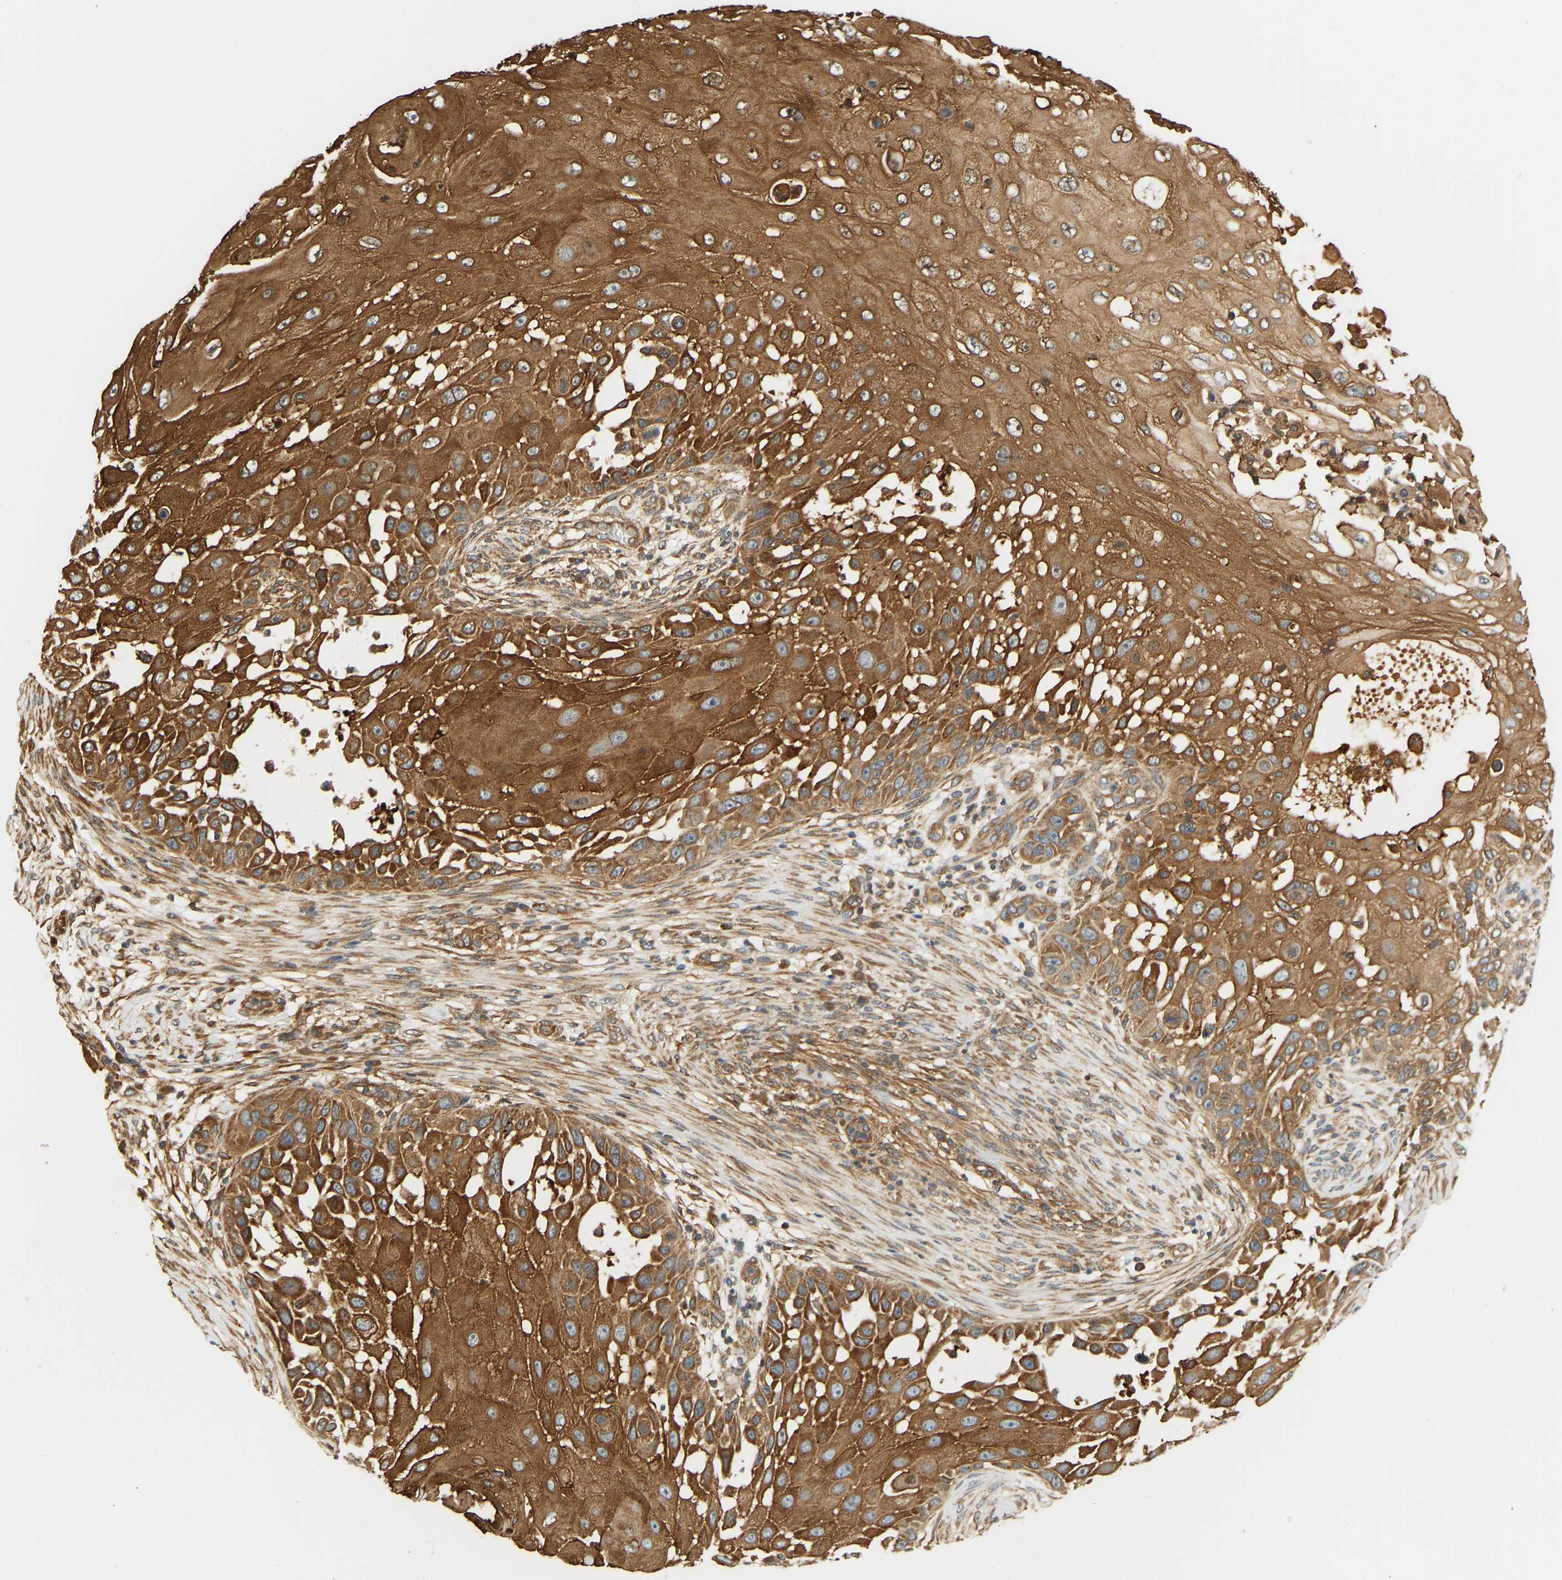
{"staining": {"intensity": "strong", "quantity": ">75%", "location": "cytoplasmic/membranous"}, "tissue": "skin cancer", "cell_type": "Tumor cells", "image_type": "cancer", "snomed": [{"axis": "morphology", "description": "Squamous cell carcinoma, NOS"}, {"axis": "topography", "description": "Skin"}], "caption": "IHC histopathology image of human squamous cell carcinoma (skin) stained for a protein (brown), which displays high levels of strong cytoplasmic/membranous staining in approximately >75% of tumor cells.", "gene": "CEP57", "patient": {"sex": "female", "age": 44}}